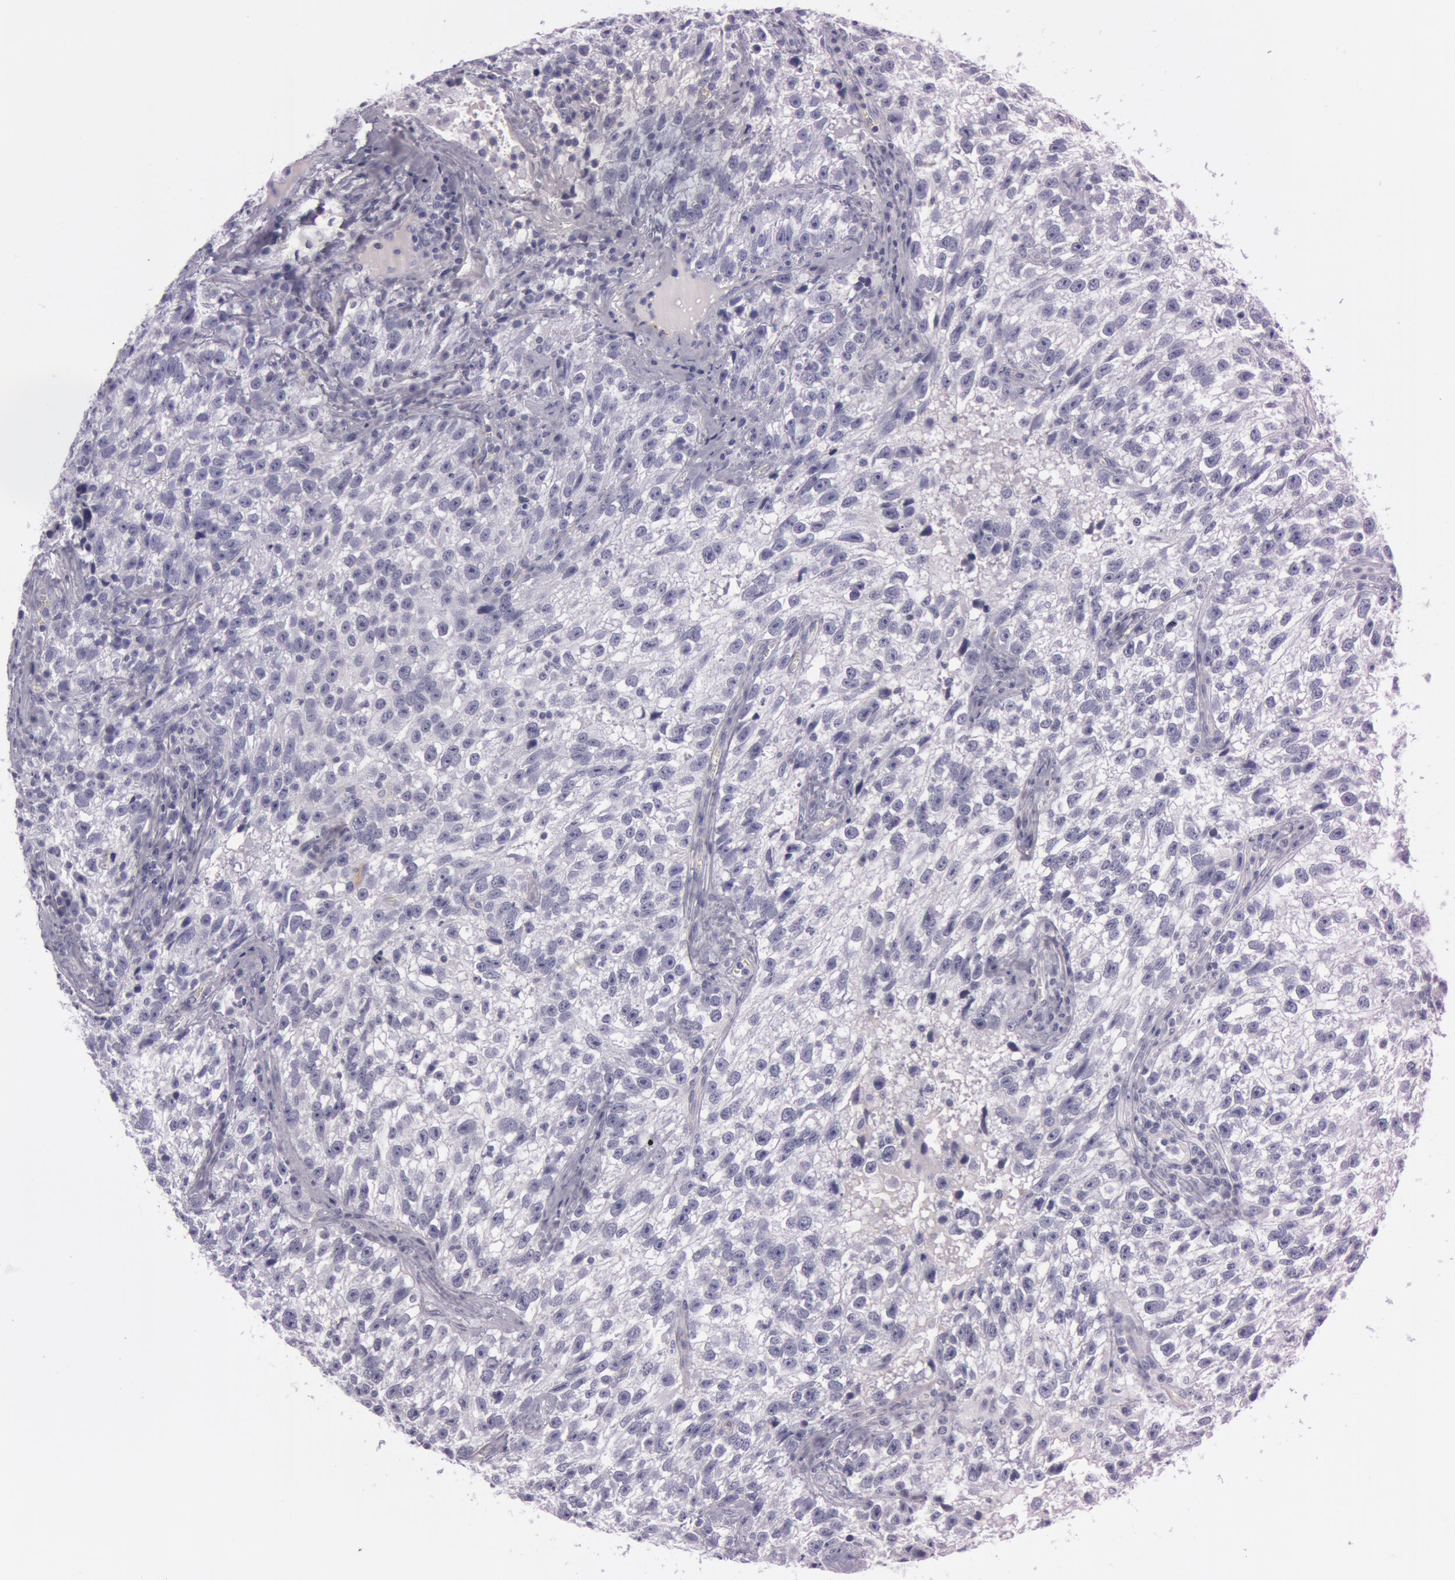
{"staining": {"intensity": "negative", "quantity": "none", "location": "none"}, "tissue": "testis cancer", "cell_type": "Tumor cells", "image_type": "cancer", "snomed": [{"axis": "morphology", "description": "Seminoma, NOS"}, {"axis": "topography", "description": "Testis"}], "caption": "Image shows no significant protein positivity in tumor cells of testis cancer. Brightfield microscopy of immunohistochemistry stained with DAB (brown) and hematoxylin (blue), captured at high magnification.", "gene": "FOLH1", "patient": {"sex": "male", "age": 38}}